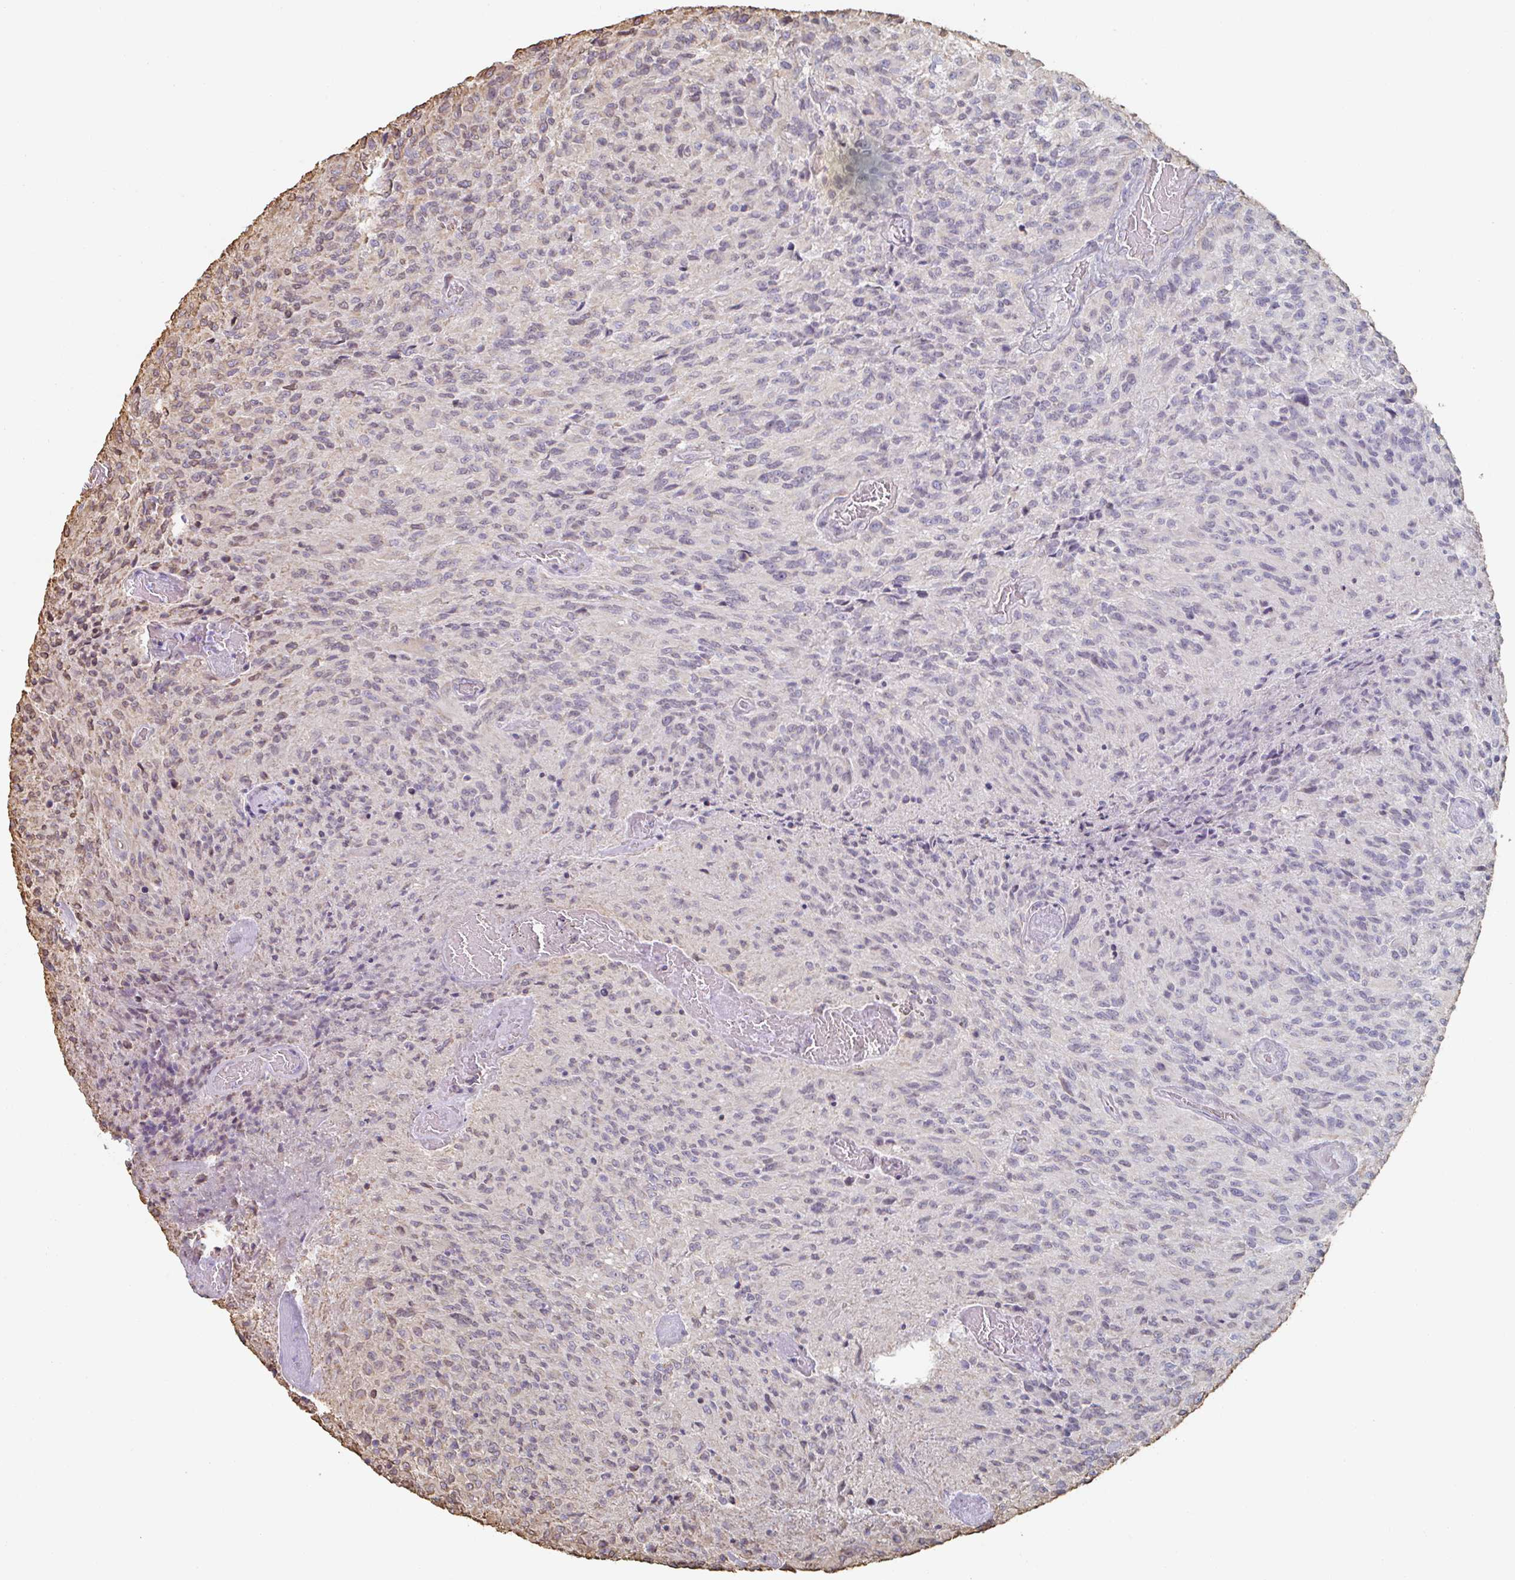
{"staining": {"intensity": "moderate", "quantity": "<25%", "location": "cytoplasmic/membranous"}, "tissue": "glioma", "cell_type": "Tumor cells", "image_type": "cancer", "snomed": [{"axis": "morphology", "description": "Normal tissue, NOS"}, {"axis": "morphology", "description": "Glioma, malignant, High grade"}, {"axis": "topography", "description": "Cerebral cortex"}], "caption": "Immunohistochemistry (DAB) staining of malignant glioma (high-grade) displays moderate cytoplasmic/membranous protein staining in about <25% of tumor cells.", "gene": "RAB5IF", "patient": {"sex": "male", "age": 56}}